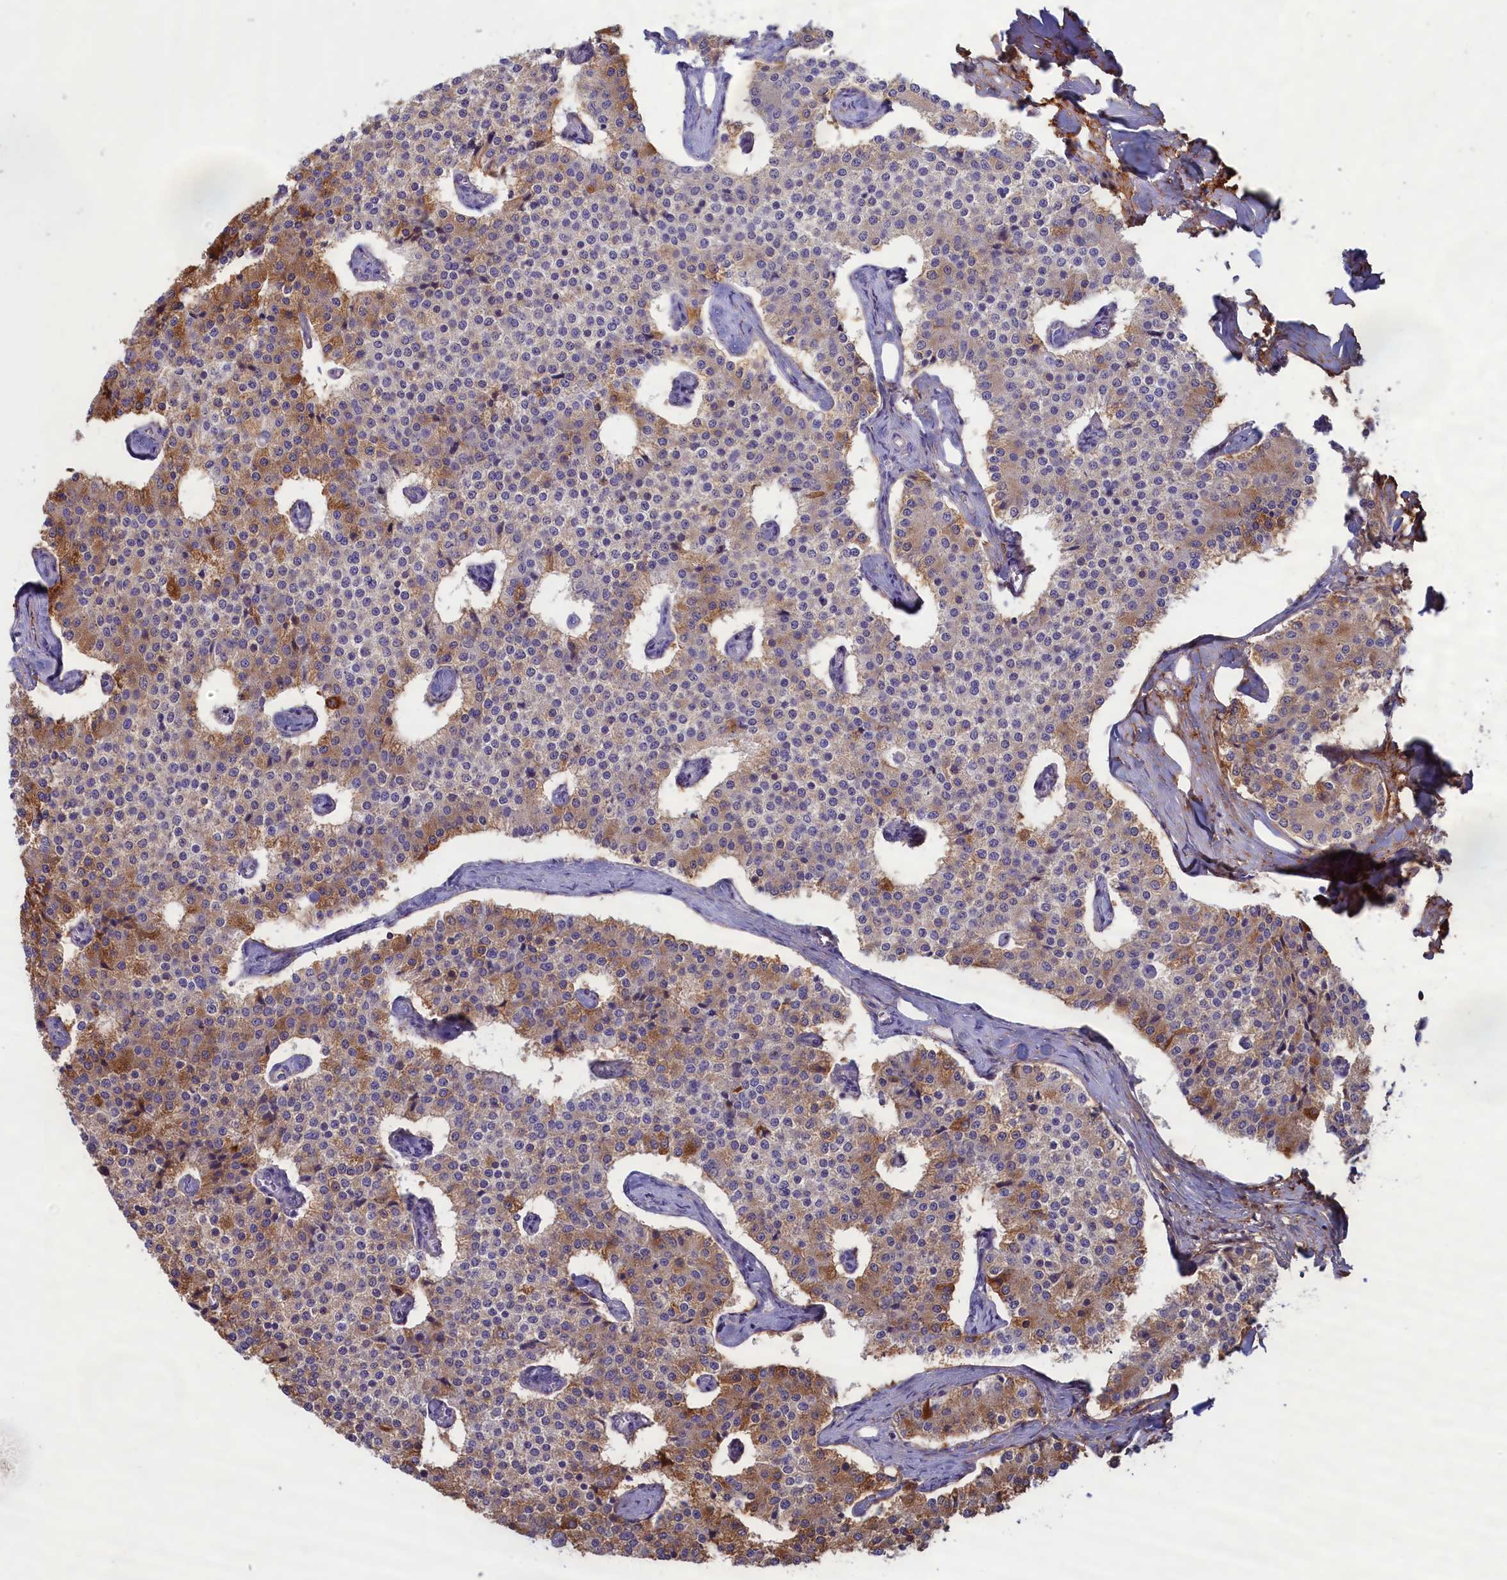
{"staining": {"intensity": "moderate", "quantity": "<25%", "location": "cytoplasmic/membranous"}, "tissue": "carcinoid", "cell_type": "Tumor cells", "image_type": "cancer", "snomed": [{"axis": "morphology", "description": "Carcinoid, malignant, NOS"}, {"axis": "topography", "description": "Colon"}], "caption": "An immunohistochemistry image of tumor tissue is shown. Protein staining in brown highlights moderate cytoplasmic/membranous positivity in carcinoid within tumor cells.", "gene": "MPV17L2", "patient": {"sex": "female", "age": 52}}